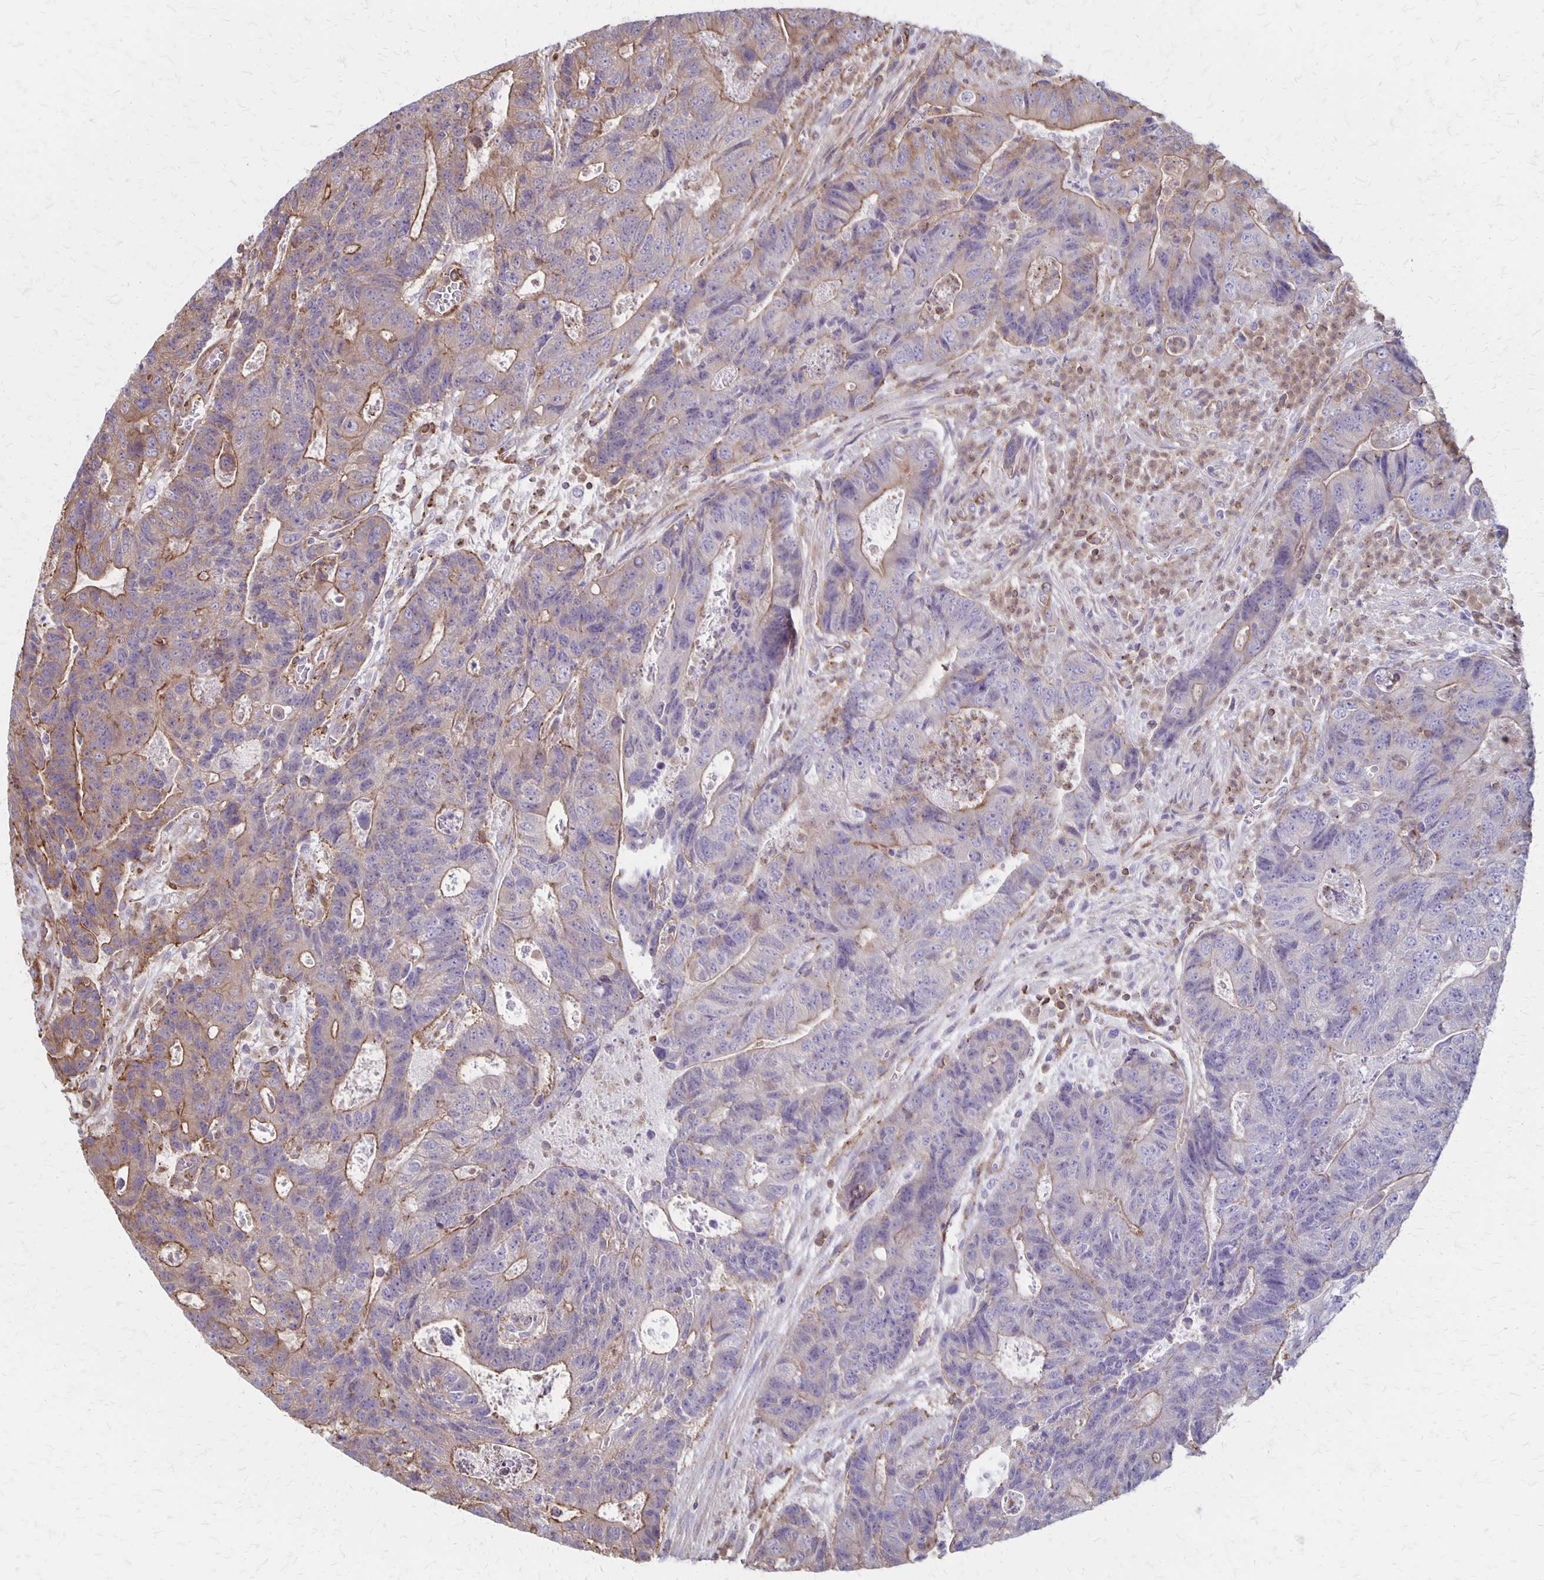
{"staining": {"intensity": "moderate", "quantity": "25%-75%", "location": "cytoplasmic/membranous"}, "tissue": "colorectal cancer", "cell_type": "Tumor cells", "image_type": "cancer", "snomed": [{"axis": "morphology", "description": "Adenocarcinoma, NOS"}, {"axis": "topography", "description": "Colon"}], "caption": "DAB (3,3'-diaminobenzidine) immunohistochemical staining of colorectal cancer displays moderate cytoplasmic/membranous protein positivity in approximately 25%-75% of tumor cells.", "gene": "SEPTIN5", "patient": {"sex": "female", "age": 48}}